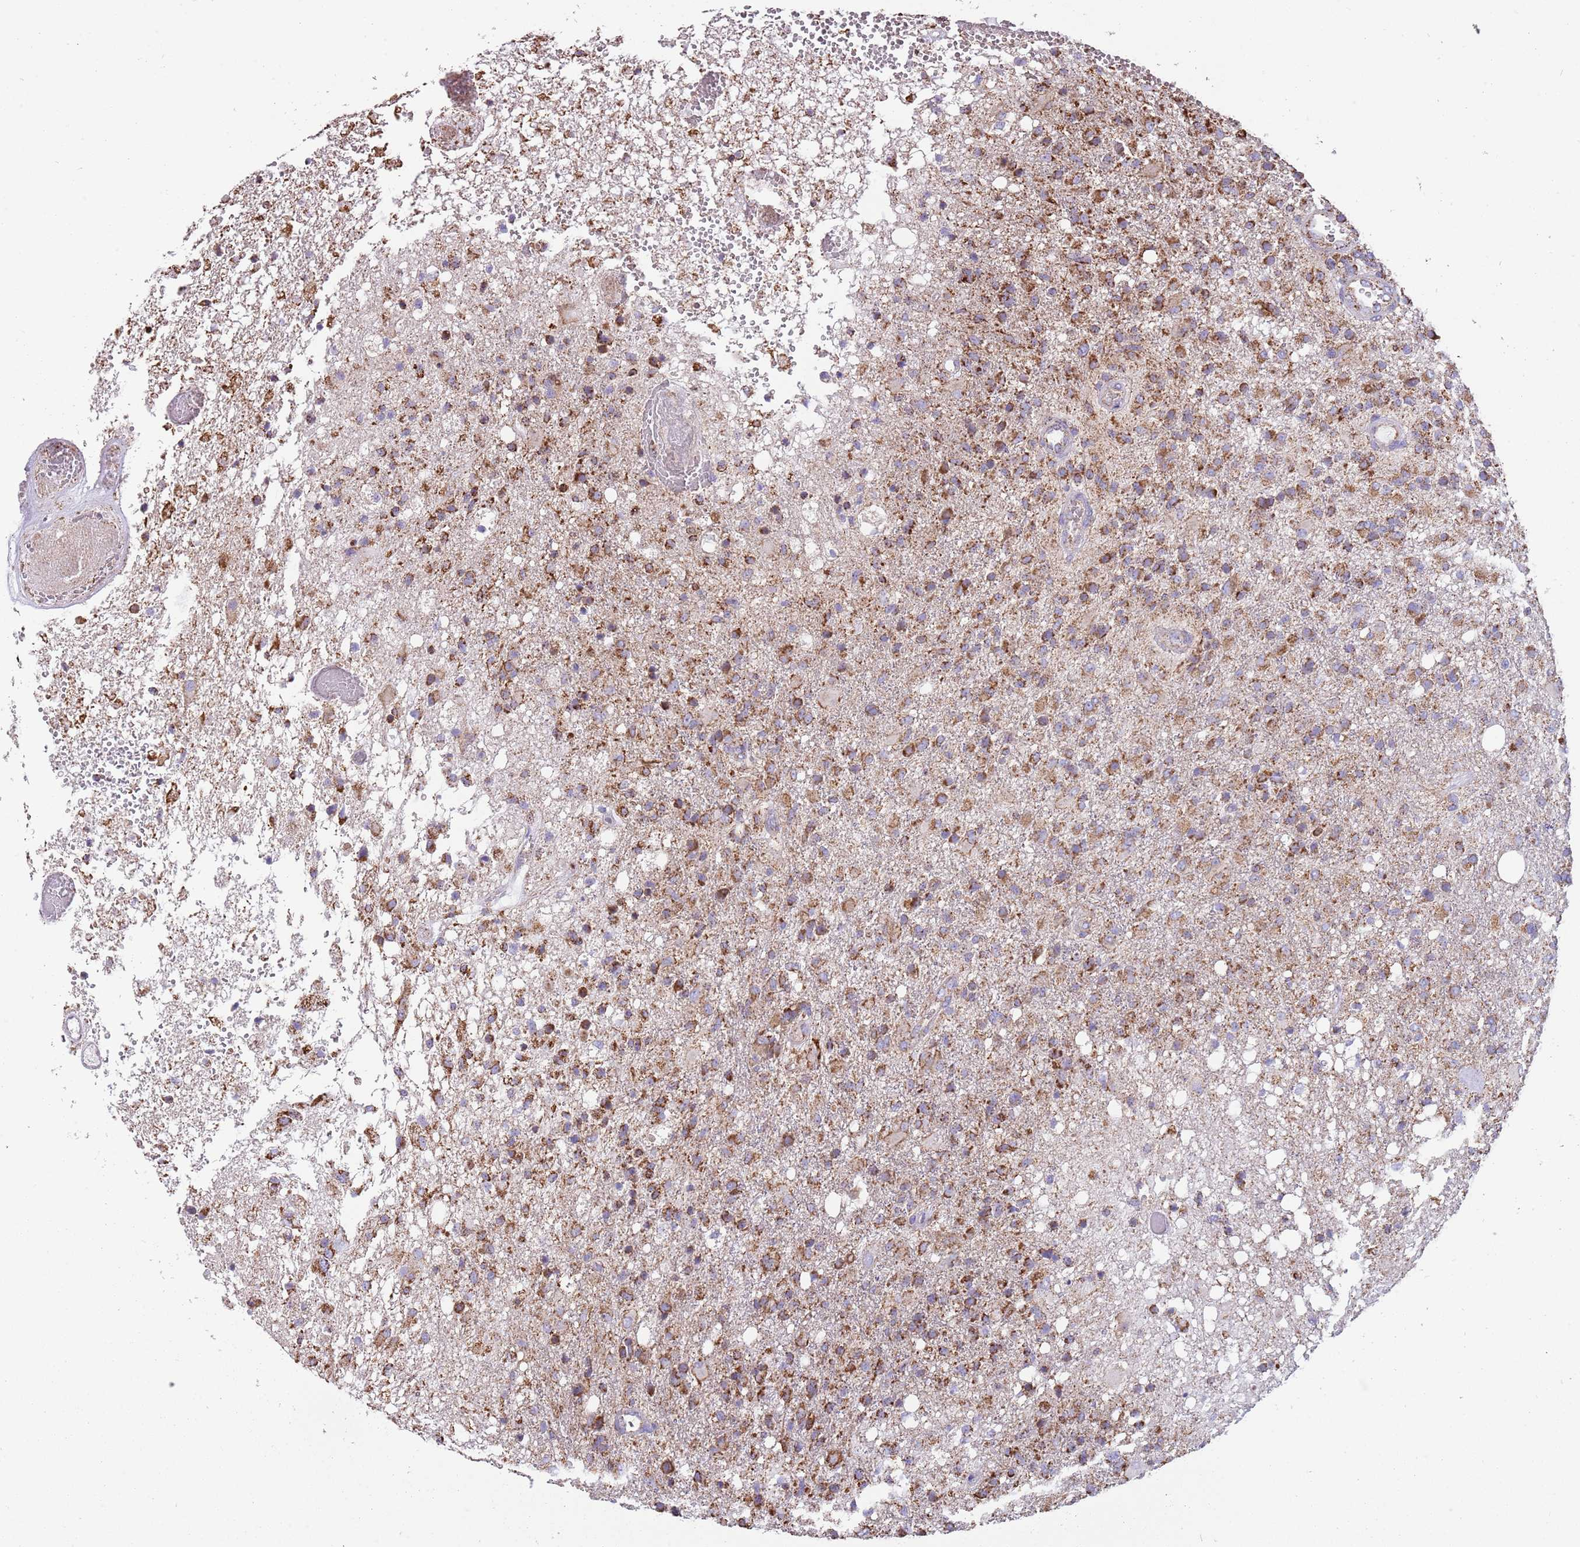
{"staining": {"intensity": "strong", "quantity": "25%-75%", "location": "cytoplasmic/membranous"}, "tissue": "glioma", "cell_type": "Tumor cells", "image_type": "cancer", "snomed": [{"axis": "morphology", "description": "Glioma, malignant, High grade"}, {"axis": "topography", "description": "Brain"}], "caption": "This histopathology image displays IHC staining of high-grade glioma (malignant), with high strong cytoplasmic/membranous staining in about 25%-75% of tumor cells.", "gene": "TTLL1", "patient": {"sex": "female", "age": 74}}